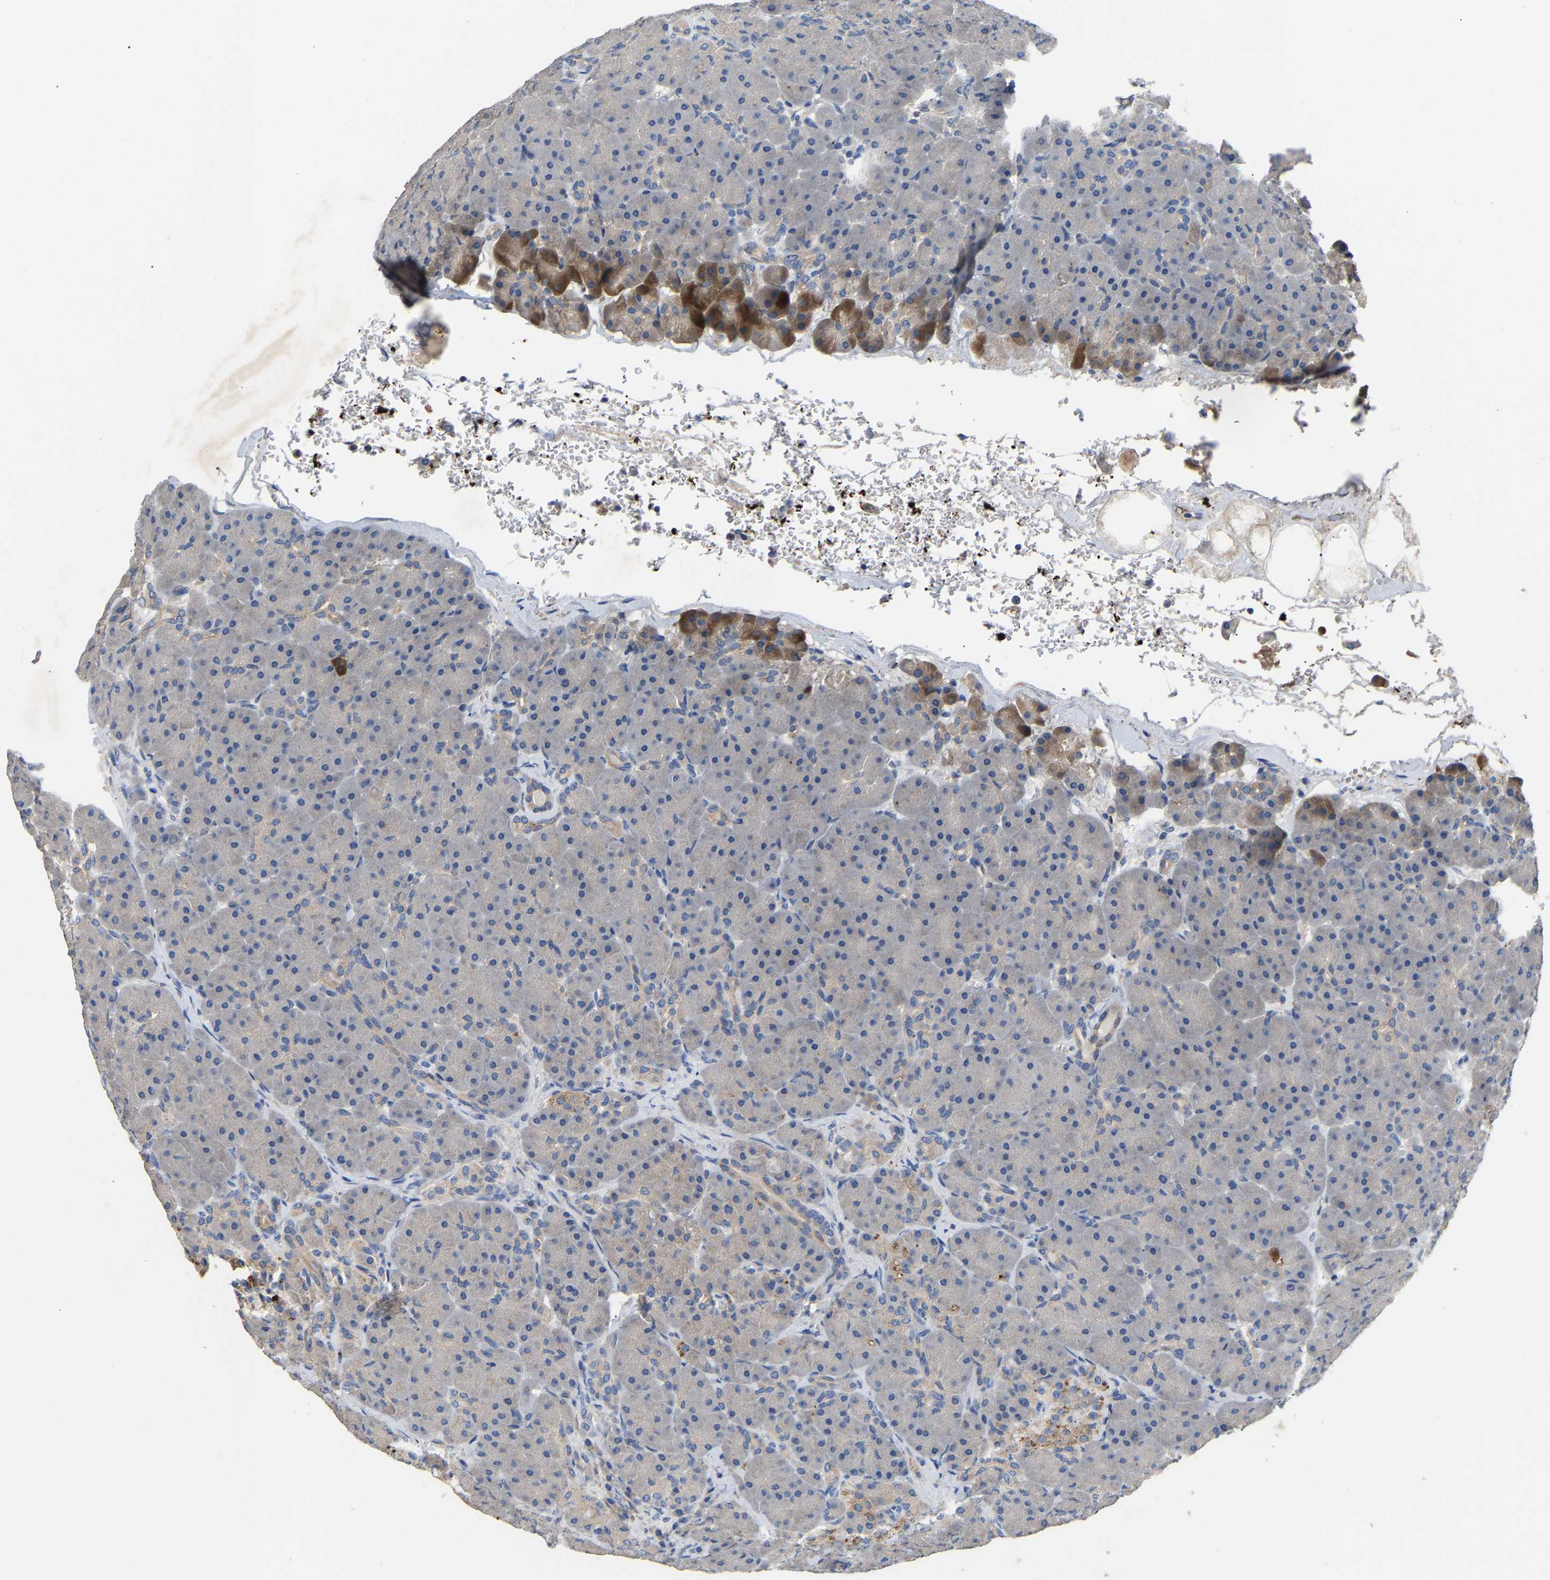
{"staining": {"intensity": "weak", "quantity": "<25%", "location": "cytoplasmic/membranous"}, "tissue": "pancreas", "cell_type": "Exocrine glandular cells", "image_type": "normal", "snomed": [{"axis": "morphology", "description": "Normal tissue, NOS"}, {"axis": "topography", "description": "Pancreas"}], "caption": "The histopathology image displays no significant positivity in exocrine glandular cells of pancreas.", "gene": "CCDC171", "patient": {"sex": "male", "age": 66}}